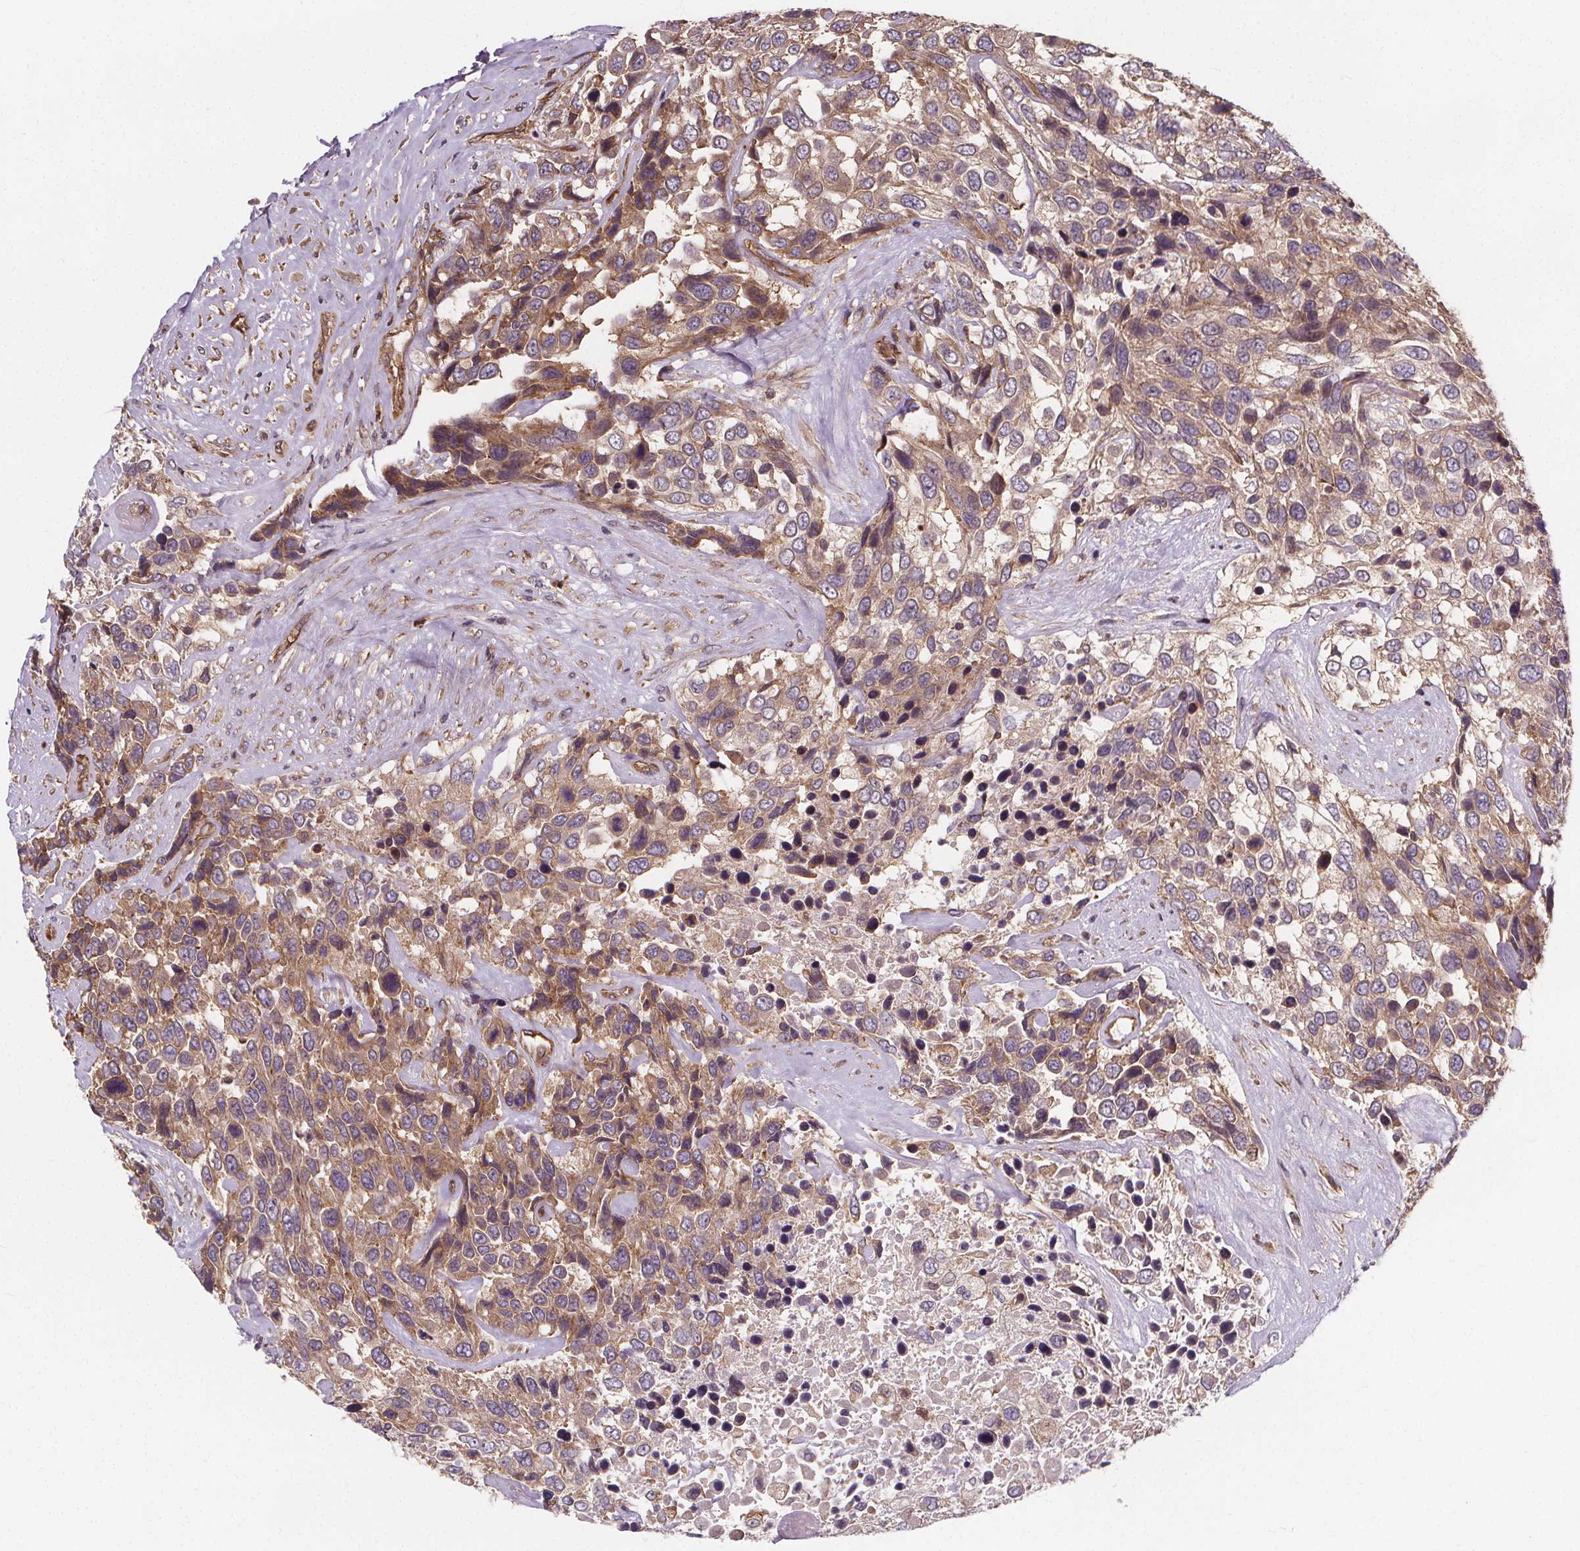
{"staining": {"intensity": "moderate", "quantity": ">75%", "location": "cytoplasmic/membranous"}, "tissue": "urothelial cancer", "cell_type": "Tumor cells", "image_type": "cancer", "snomed": [{"axis": "morphology", "description": "Urothelial carcinoma, High grade"}, {"axis": "topography", "description": "Urinary bladder"}], "caption": "Immunohistochemical staining of urothelial cancer exhibits moderate cytoplasmic/membranous protein expression in approximately >75% of tumor cells. (brown staining indicates protein expression, while blue staining denotes nuclei).", "gene": "CLINT1", "patient": {"sex": "female", "age": 70}}